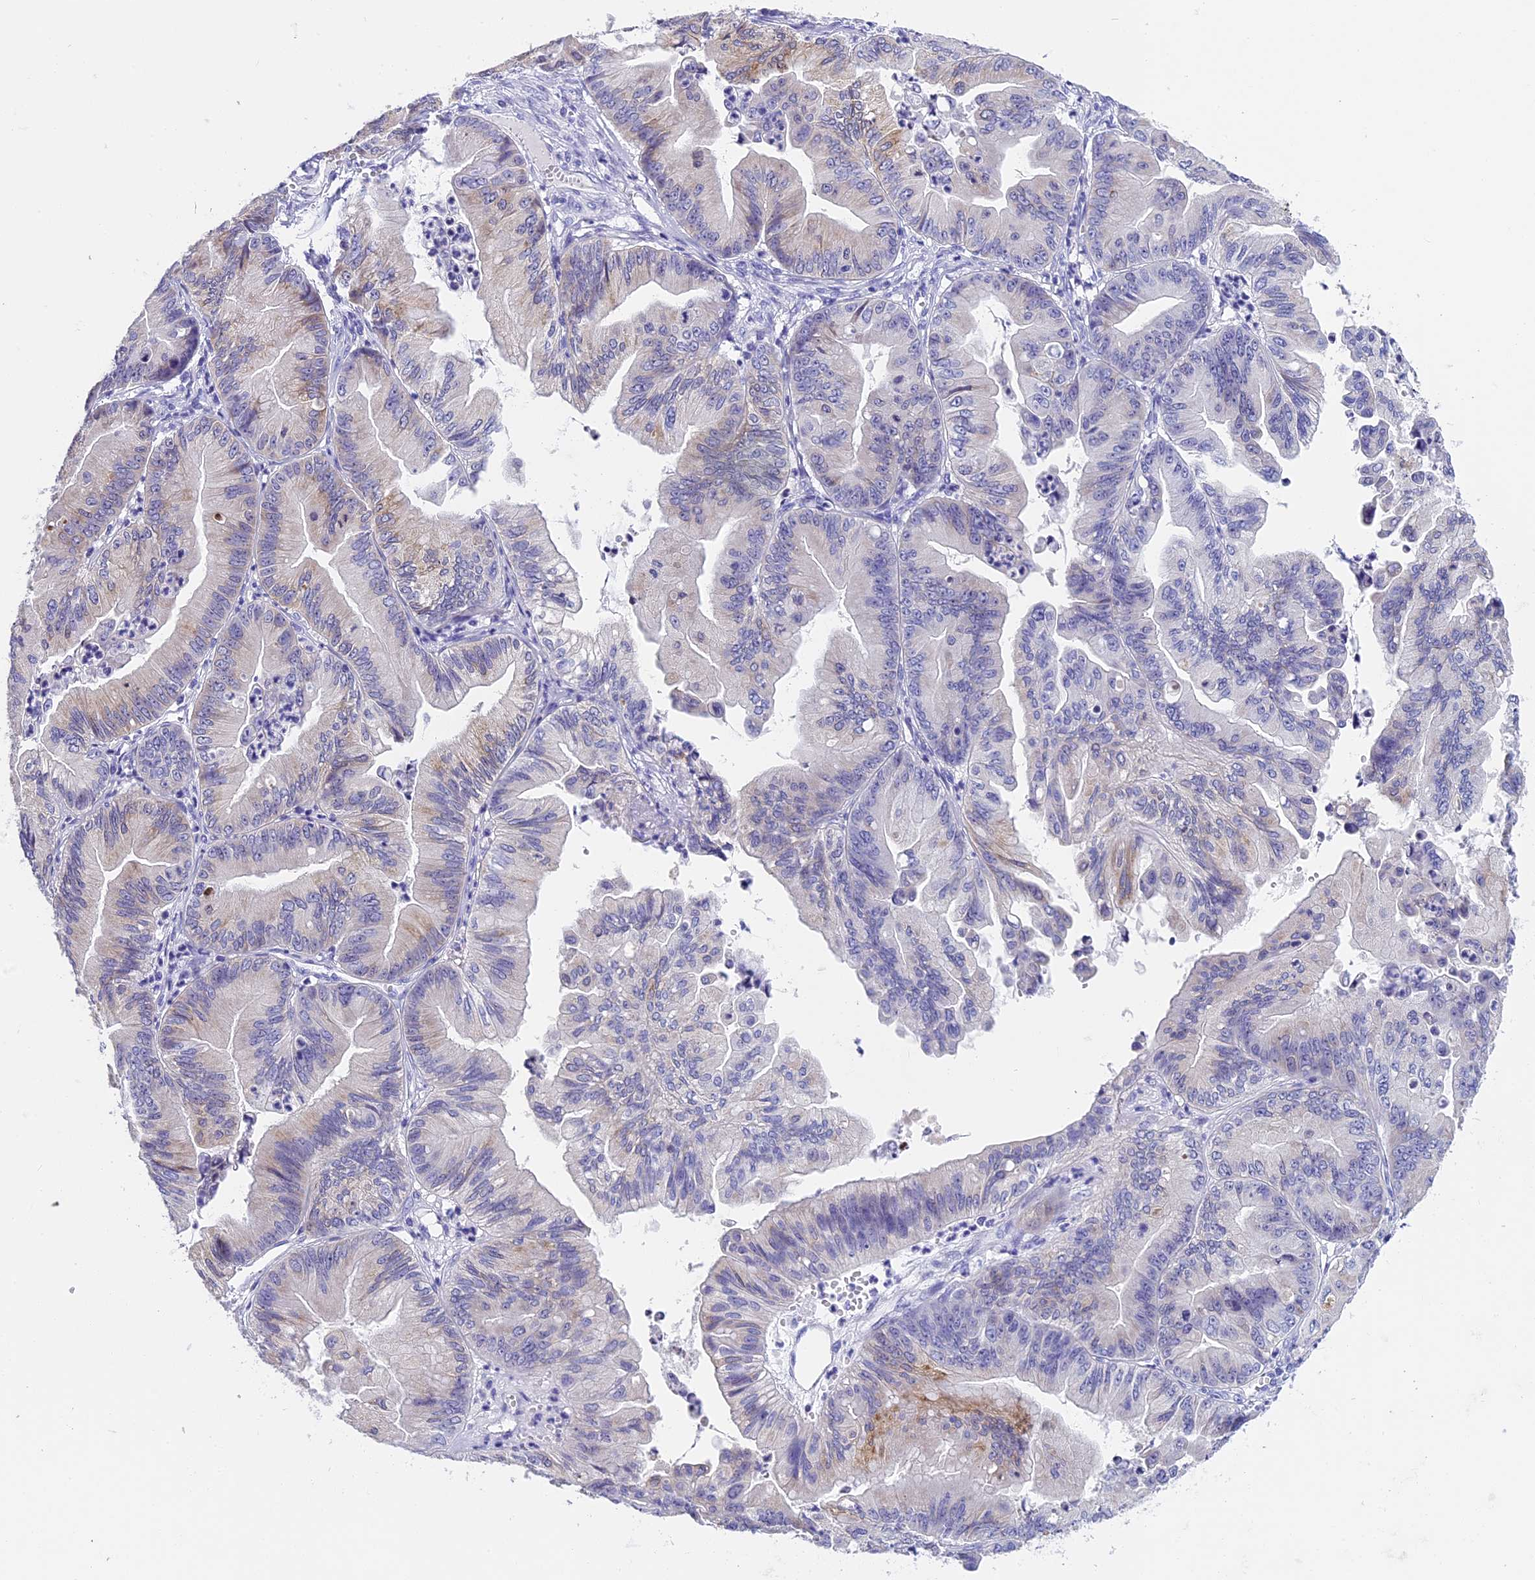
{"staining": {"intensity": "weak", "quantity": "<25%", "location": "cytoplasmic/membranous"}, "tissue": "ovarian cancer", "cell_type": "Tumor cells", "image_type": "cancer", "snomed": [{"axis": "morphology", "description": "Cystadenocarcinoma, mucinous, NOS"}, {"axis": "topography", "description": "Ovary"}], "caption": "Immunohistochemistry (IHC) image of ovarian cancer stained for a protein (brown), which reveals no positivity in tumor cells.", "gene": "KCTD14", "patient": {"sex": "female", "age": 71}}